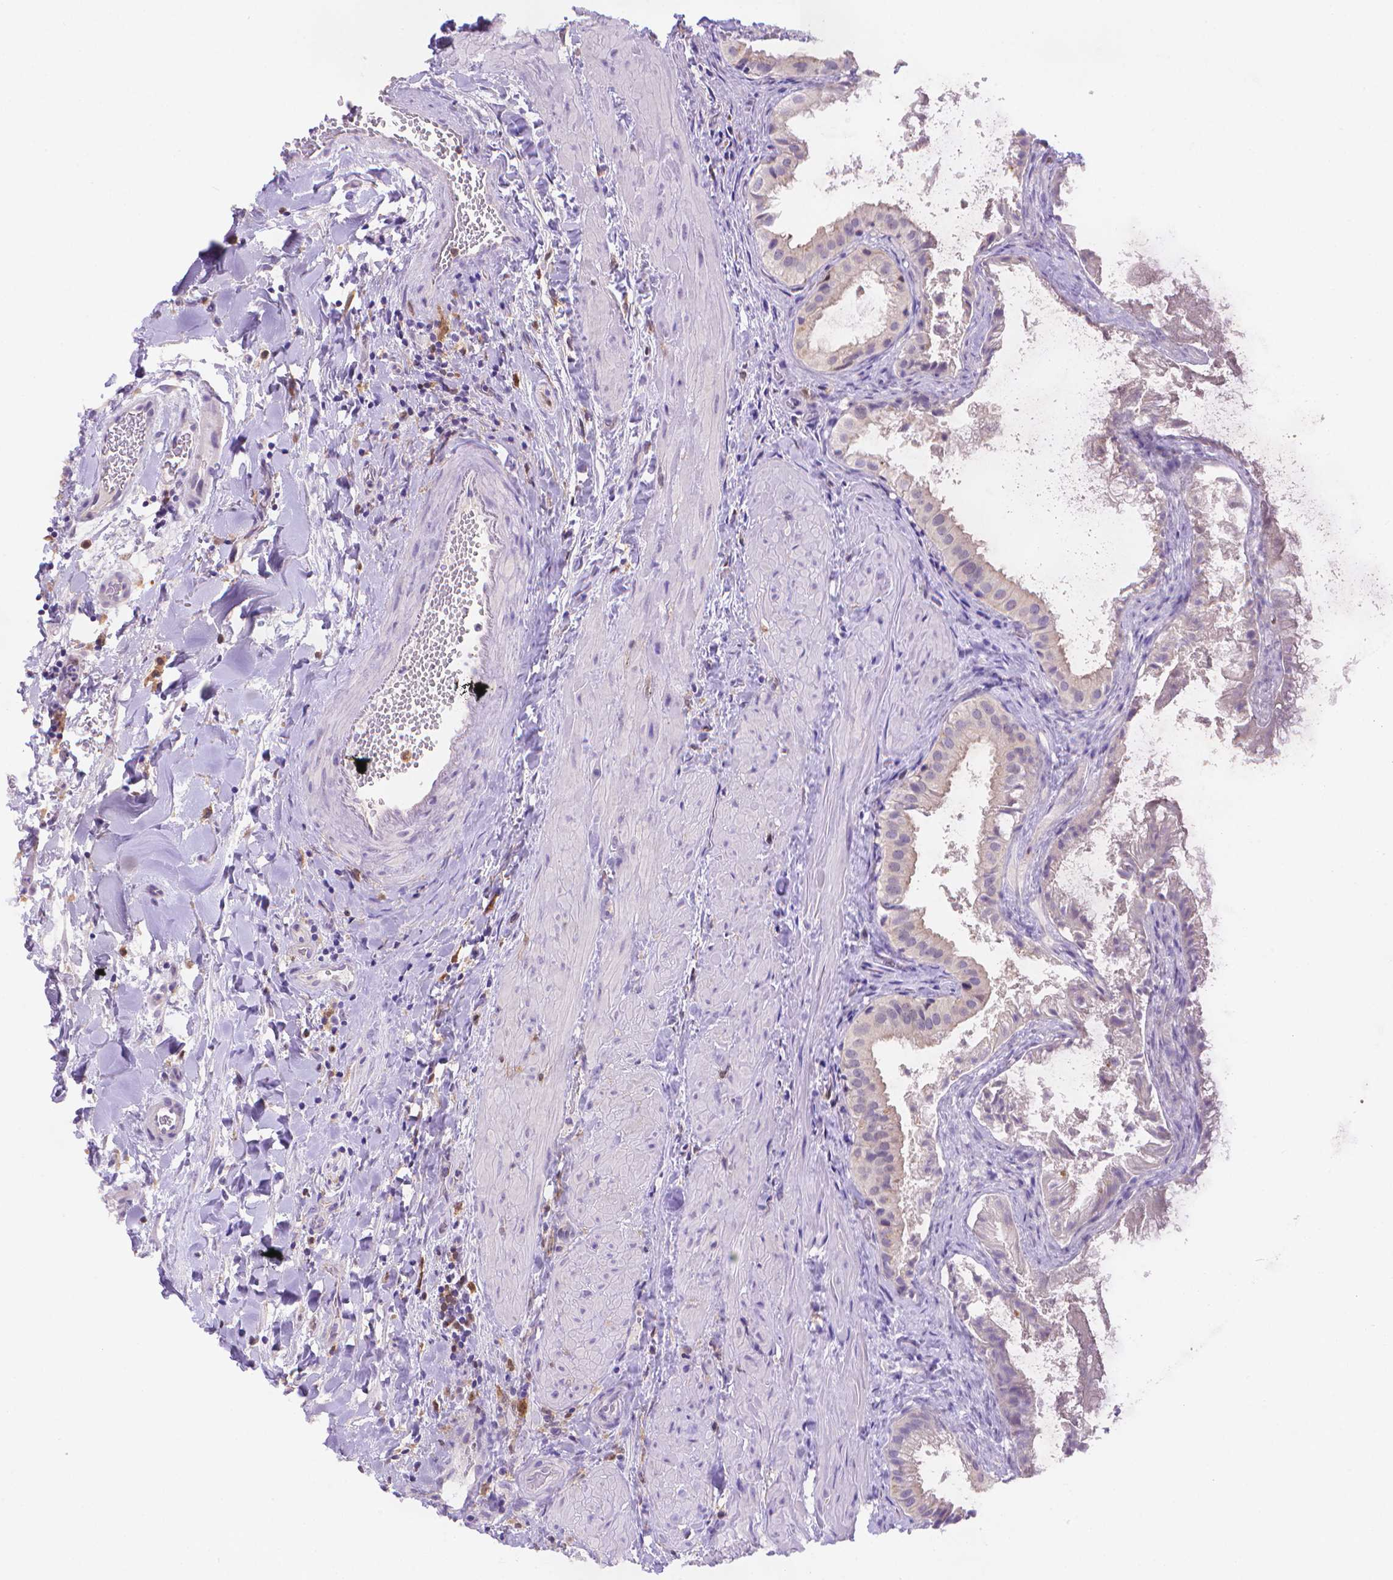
{"staining": {"intensity": "negative", "quantity": "none", "location": "none"}, "tissue": "gallbladder", "cell_type": "Glandular cells", "image_type": "normal", "snomed": [{"axis": "morphology", "description": "Normal tissue, NOS"}, {"axis": "topography", "description": "Gallbladder"}], "caption": "Protein analysis of normal gallbladder shows no significant positivity in glandular cells.", "gene": "FGD2", "patient": {"sex": "male", "age": 70}}